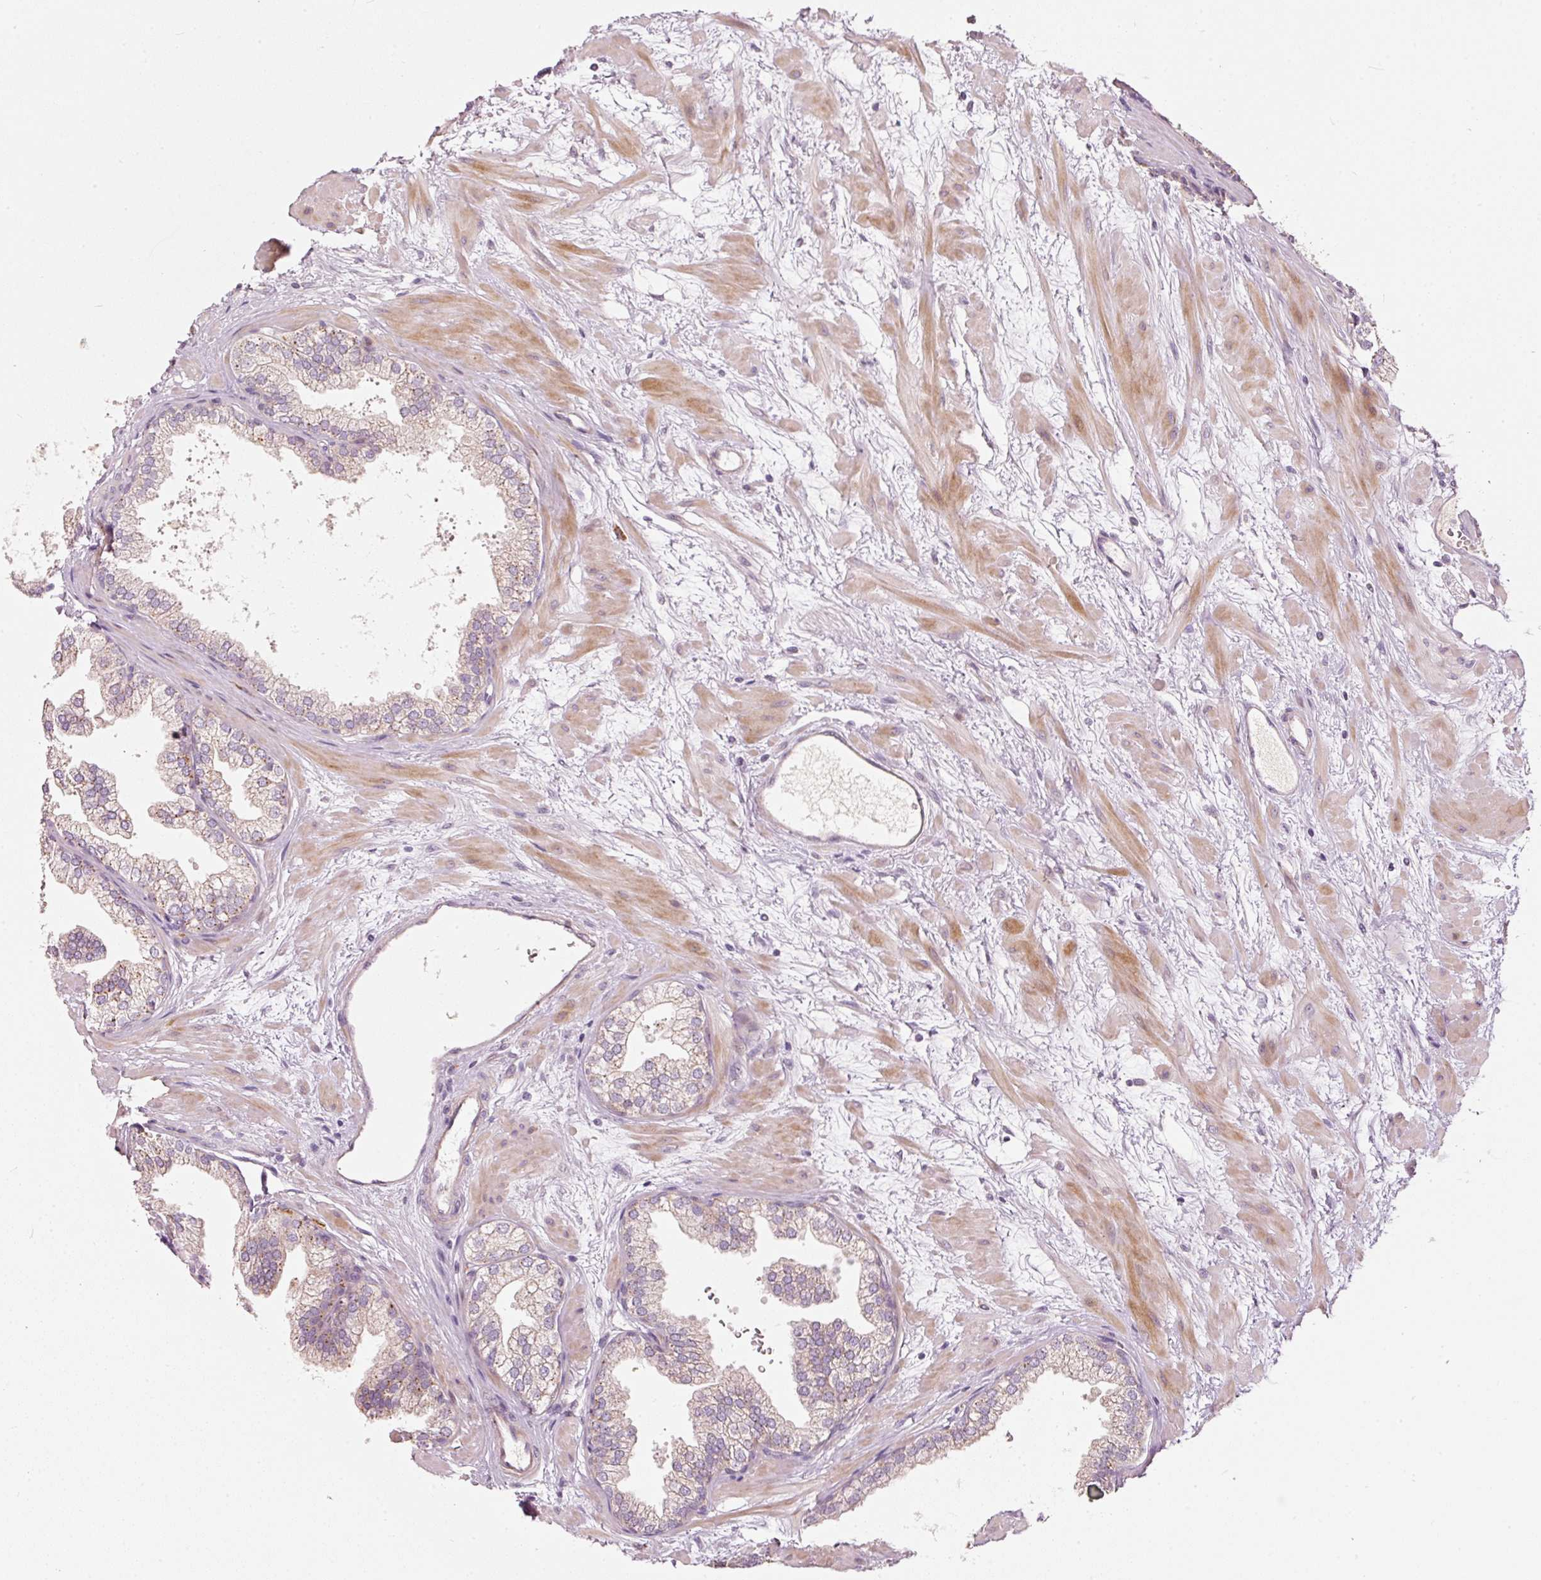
{"staining": {"intensity": "negative", "quantity": "none", "location": "none"}, "tissue": "prostate", "cell_type": "Glandular cells", "image_type": "normal", "snomed": [{"axis": "morphology", "description": "Normal tissue, NOS"}, {"axis": "topography", "description": "Prostate"}], "caption": "This is an IHC photomicrograph of benign human prostate. There is no expression in glandular cells.", "gene": "KLHL21", "patient": {"sex": "male", "age": 37}}